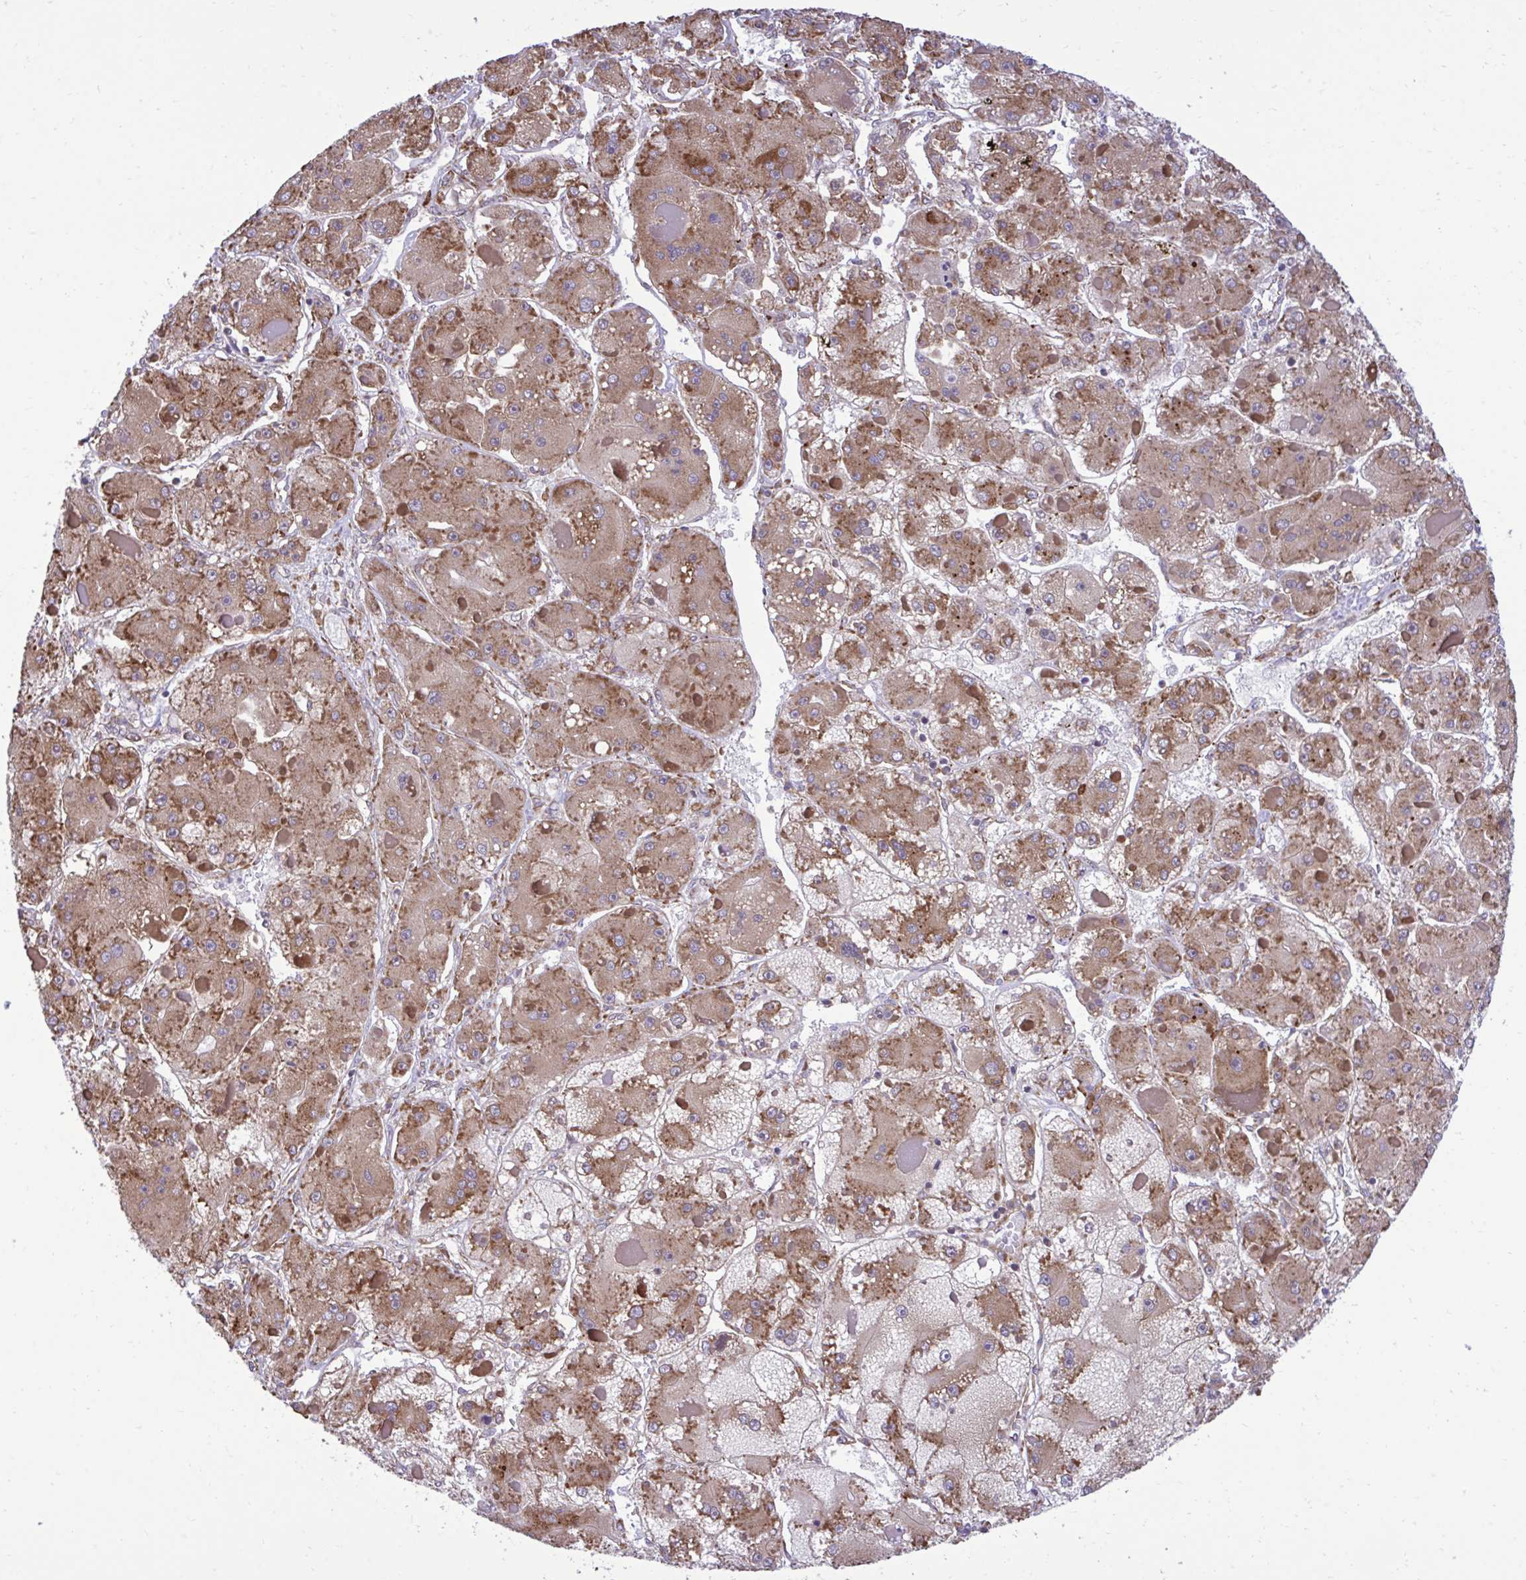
{"staining": {"intensity": "moderate", "quantity": ">75%", "location": "cytoplasmic/membranous"}, "tissue": "liver cancer", "cell_type": "Tumor cells", "image_type": "cancer", "snomed": [{"axis": "morphology", "description": "Carcinoma, Hepatocellular, NOS"}, {"axis": "topography", "description": "Liver"}], "caption": "Liver cancer tissue shows moderate cytoplasmic/membranous expression in approximately >75% of tumor cells", "gene": "RPS15", "patient": {"sex": "female", "age": 73}}